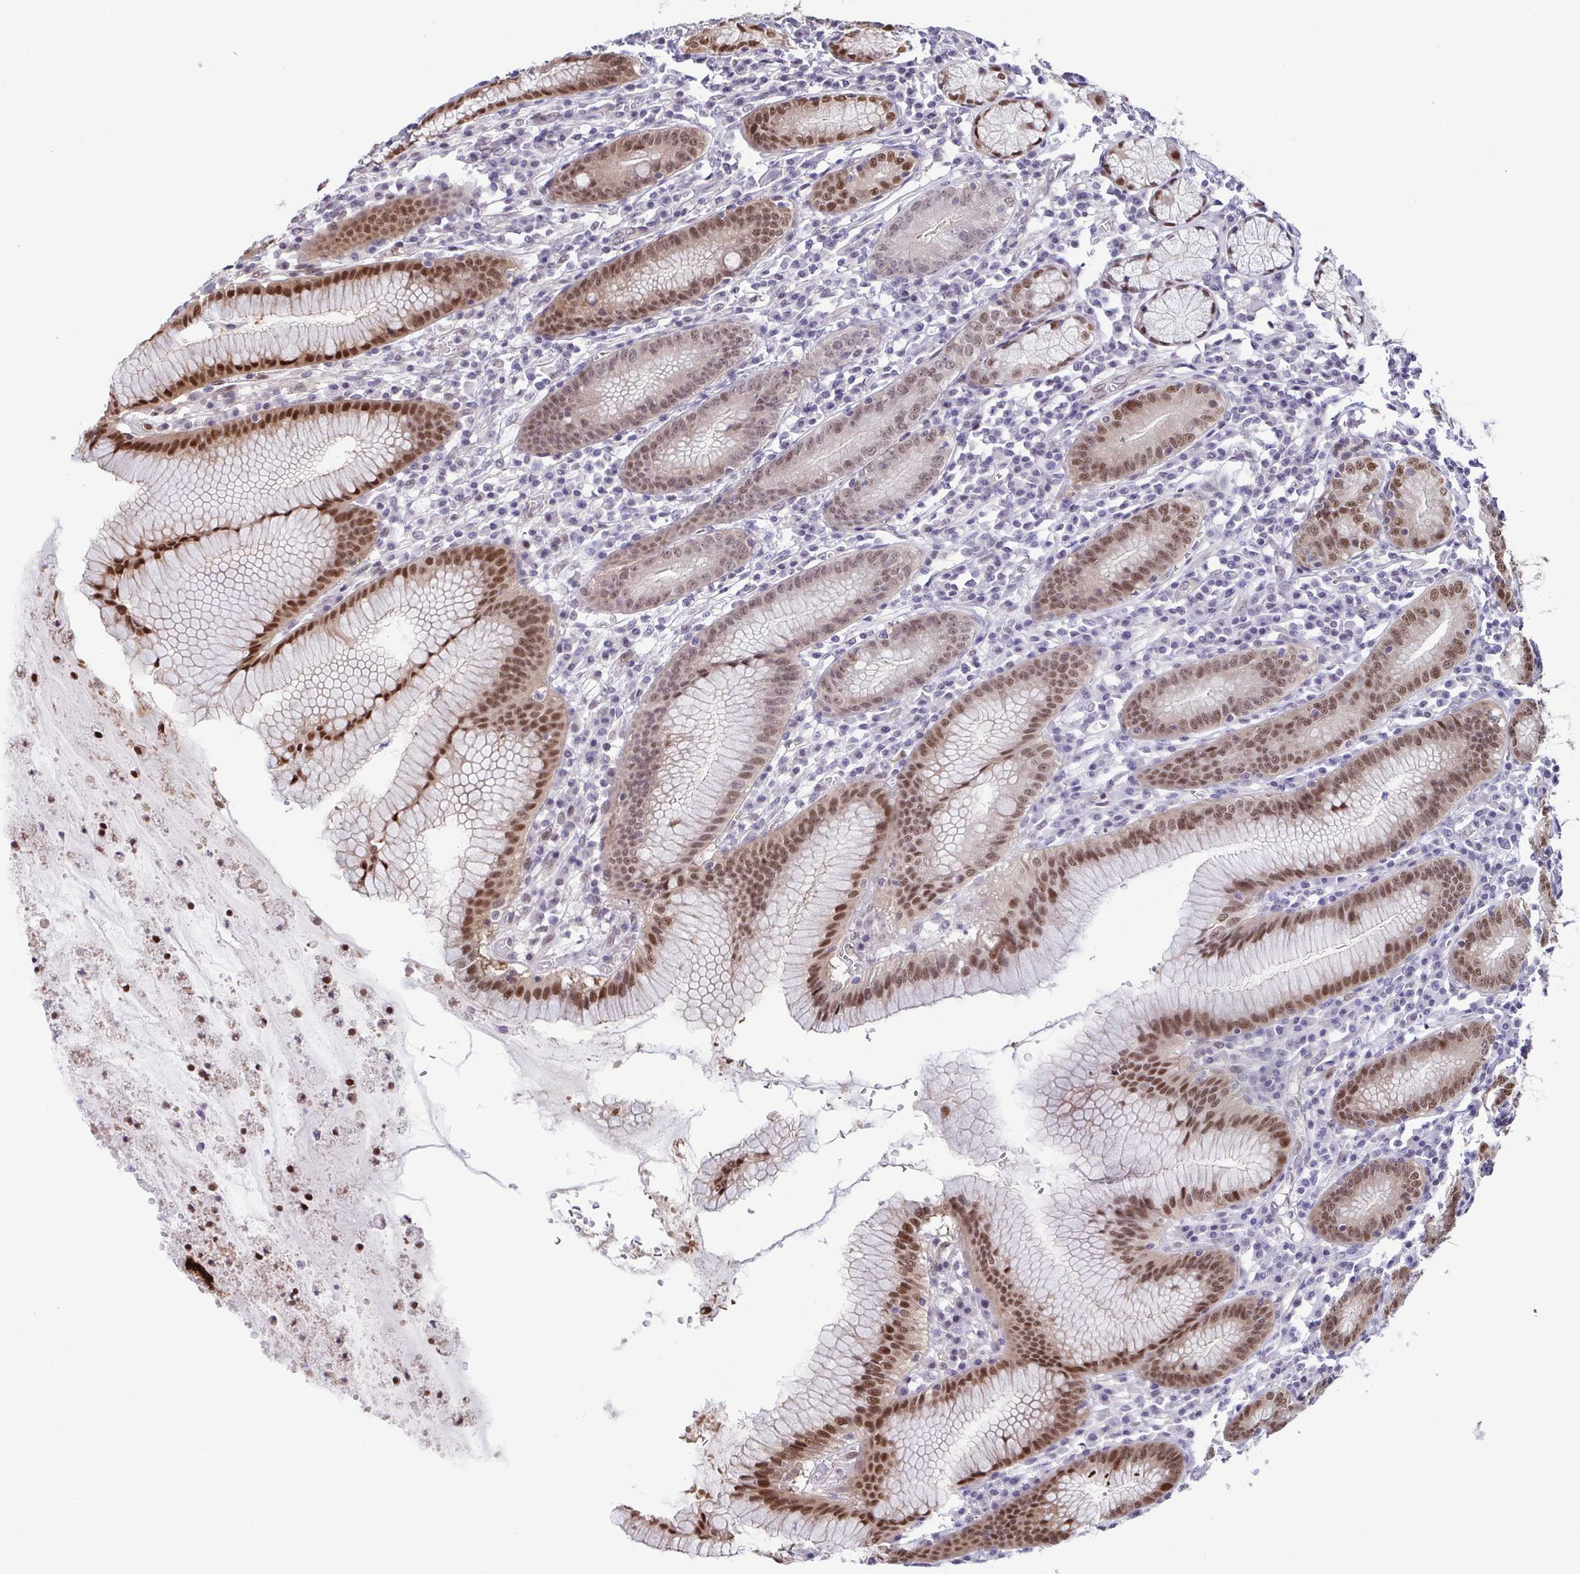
{"staining": {"intensity": "moderate", "quantity": "25%-75%", "location": "cytoplasmic/membranous,nuclear"}, "tissue": "stomach", "cell_type": "Glandular cells", "image_type": "normal", "snomed": [{"axis": "morphology", "description": "Normal tissue, NOS"}, {"axis": "topography", "description": "Stomach"}], "caption": "Unremarkable stomach displays moderate cytoplasmic/membranous,nuclear staining in about 25%-75% of glandular cells, visualized by immunohistochemistry. (DAB (3,3'-diaminobenzidine) IHC, brown staining for protein, blue staining for nuclei).", "gene": "DNAJB1", "patient": {"sex": "male", "age": 55}}